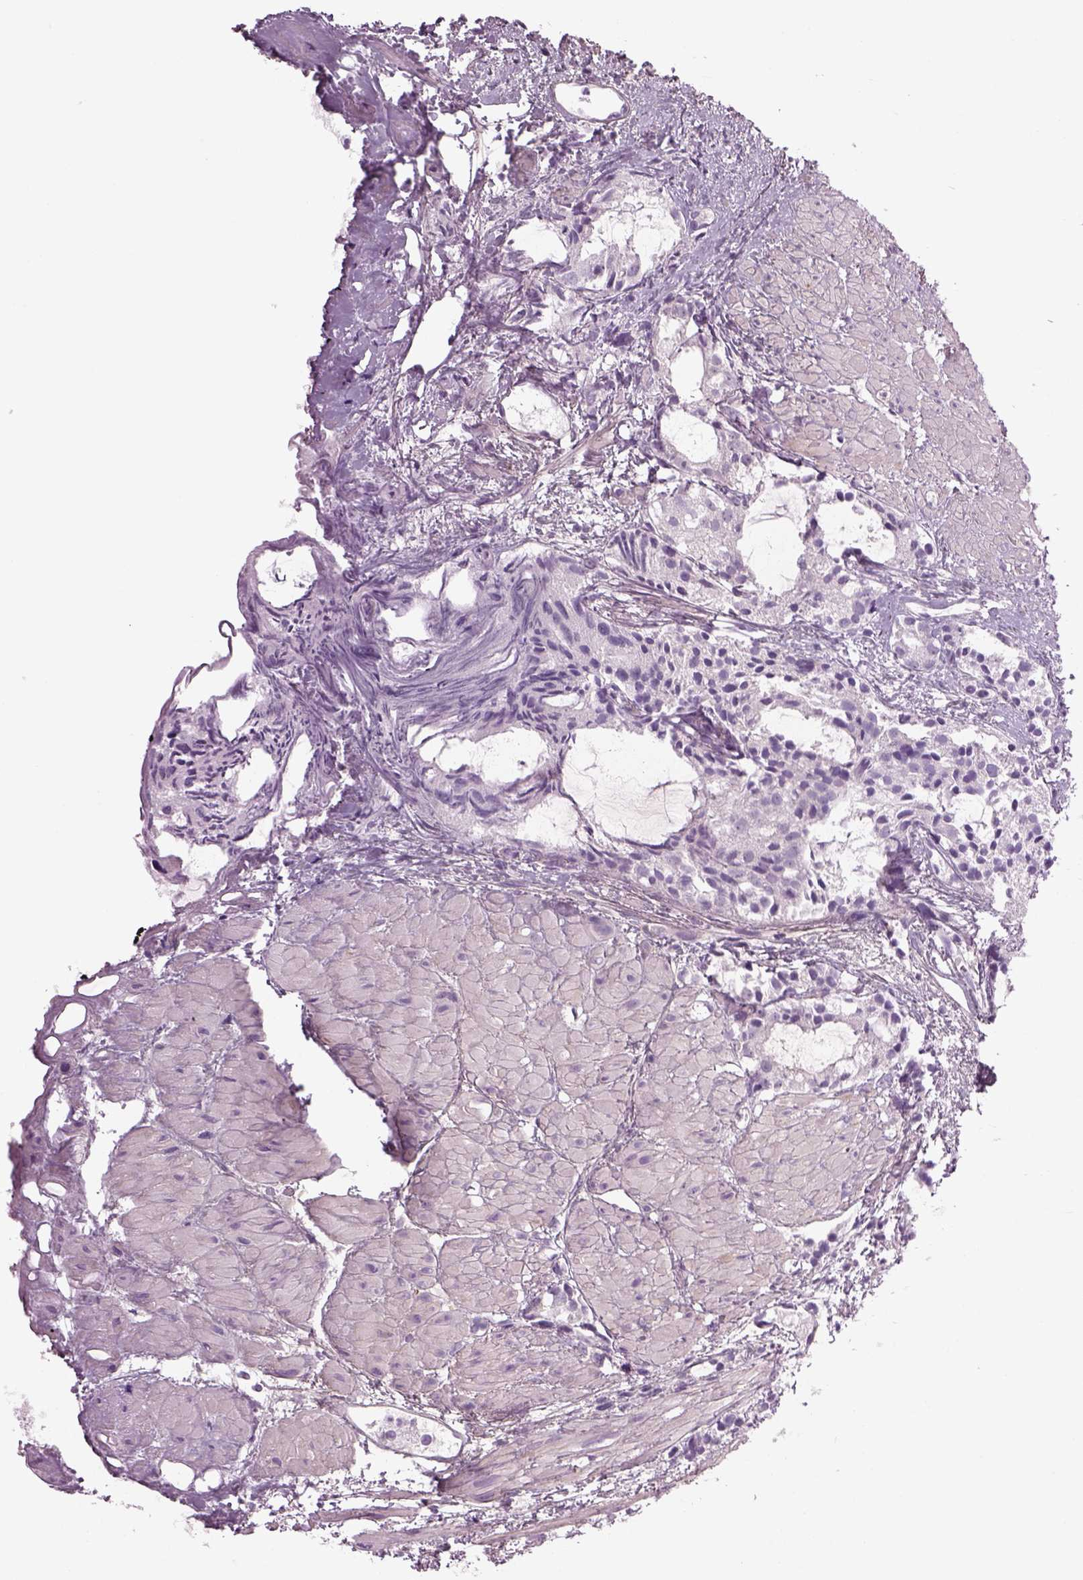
{"staining": {"intensity": "negative", "quantity": "none", "location": "none"}, "tissue": "prostate cancer", "cell_type": "Tumor cells", "image_type": "cancer", "snomed": [{"axis": "morphology", "description": "Adenocarcinoma, High grade"}, {"axis": "topography", "description": "Prostate"}], "caption": "The photomicrograph shows no significant positivity in tumor cells of prostate high-grade adenocarcinoma. Nuclei are stained in blue.", "gene": "MDH1B", "patient": {"sex": "male", "age": 79}}